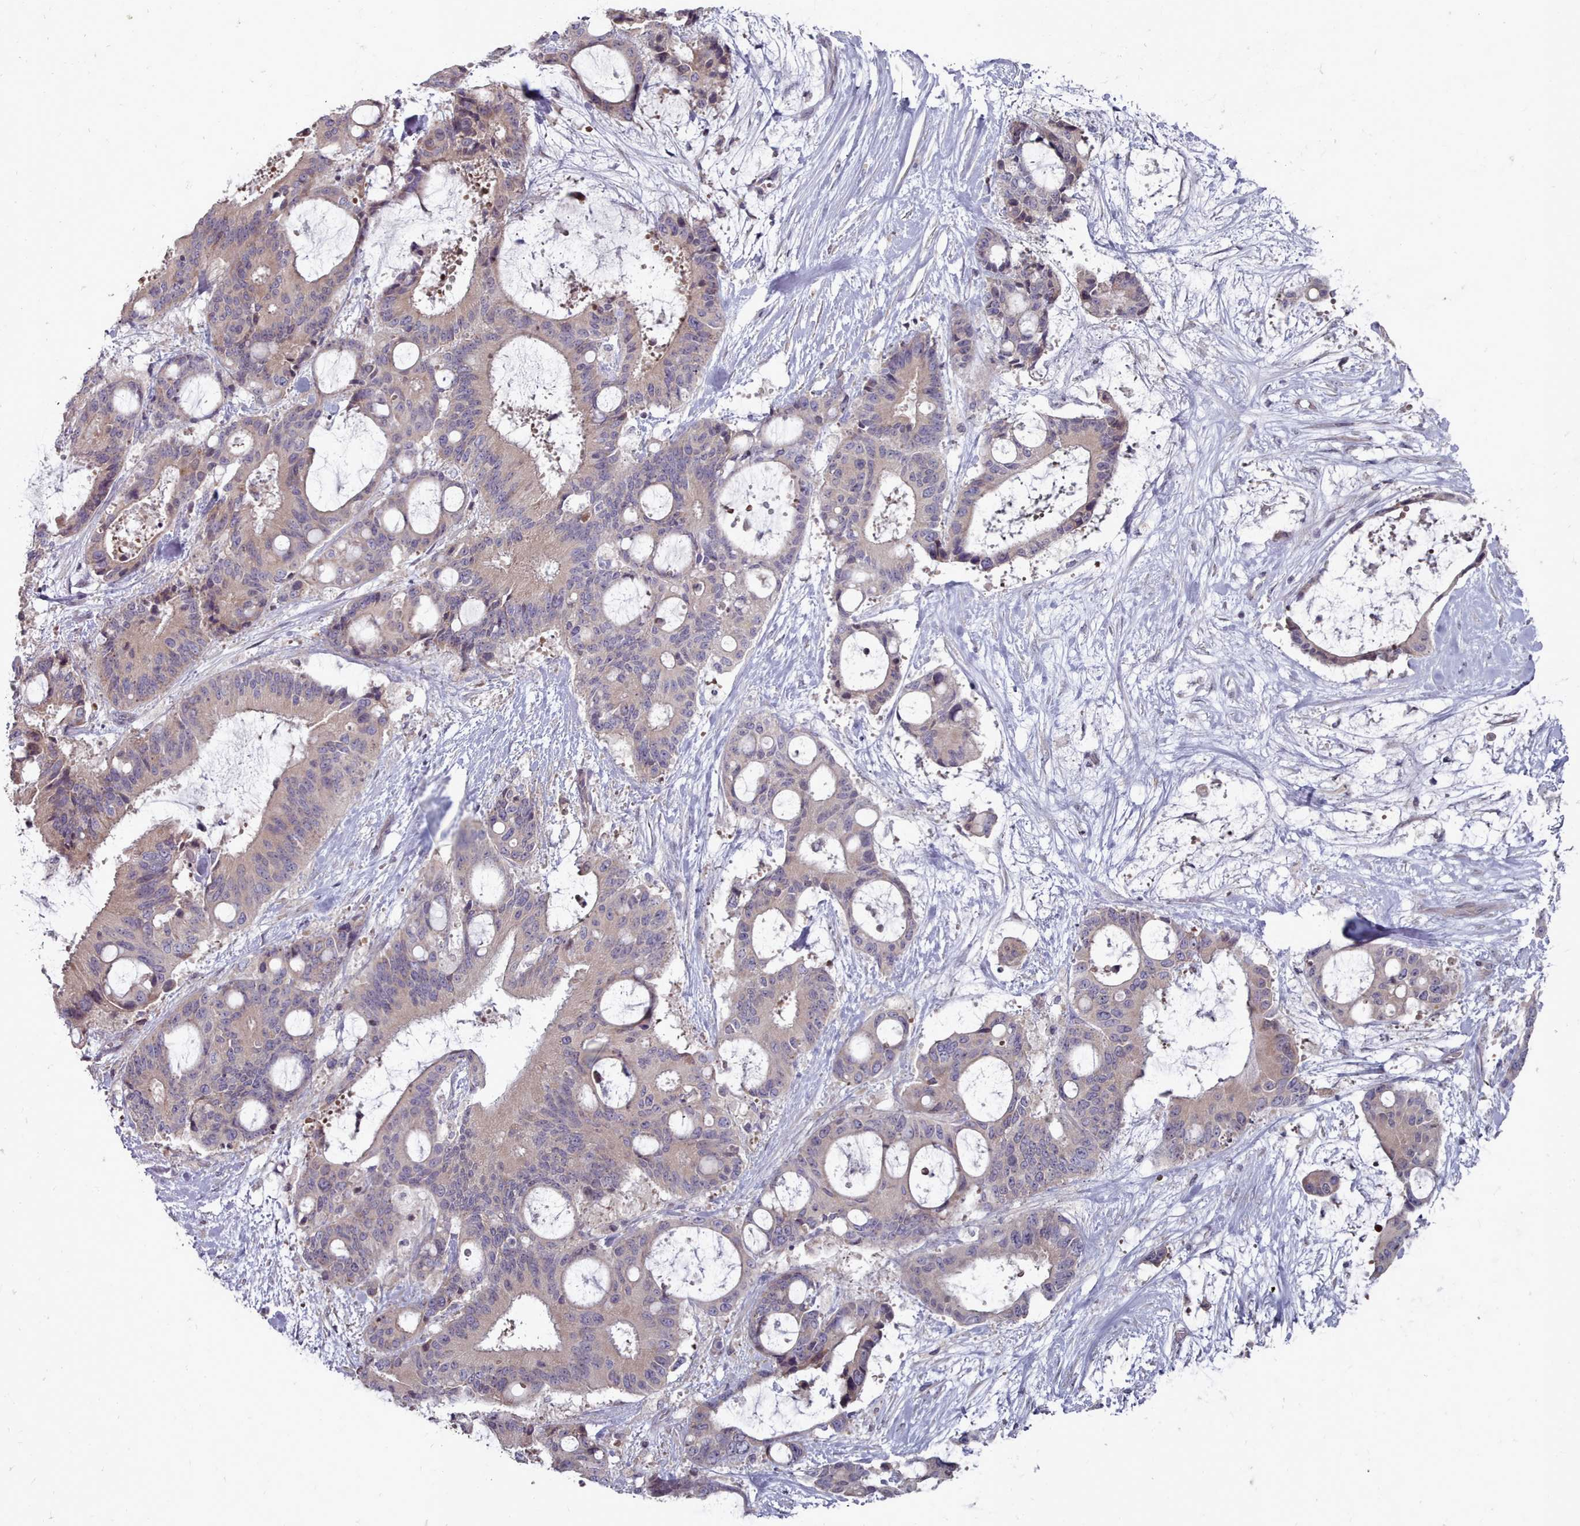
{"staining": {"intensity": "weak", "quantity": "25%-75%", "location": "cytoplasmic/membranous"}, "tissue": "liver cancer", "cell_type": "Tumor cells", "image_type": "cancer", "snomed": [{"axis": "morphology", "description": "Normal tissue, NOS"}, {"axis": "morphology", "description": "Cholangiocarcinoma"}, {"axis": "topography", "description": "Liver"}, {"axis": "topography", "description": "Peripheral nerve tissue"}], "caption": "Brown immunohistochemical staining in liver cancer (cholangiocarcinoma) shows weak cytoplasmic/membranous staining in approximately 25%-75% of tumor cells.", "gene": "ACKR3", "patient": {"sex": "female", "age": 73}}